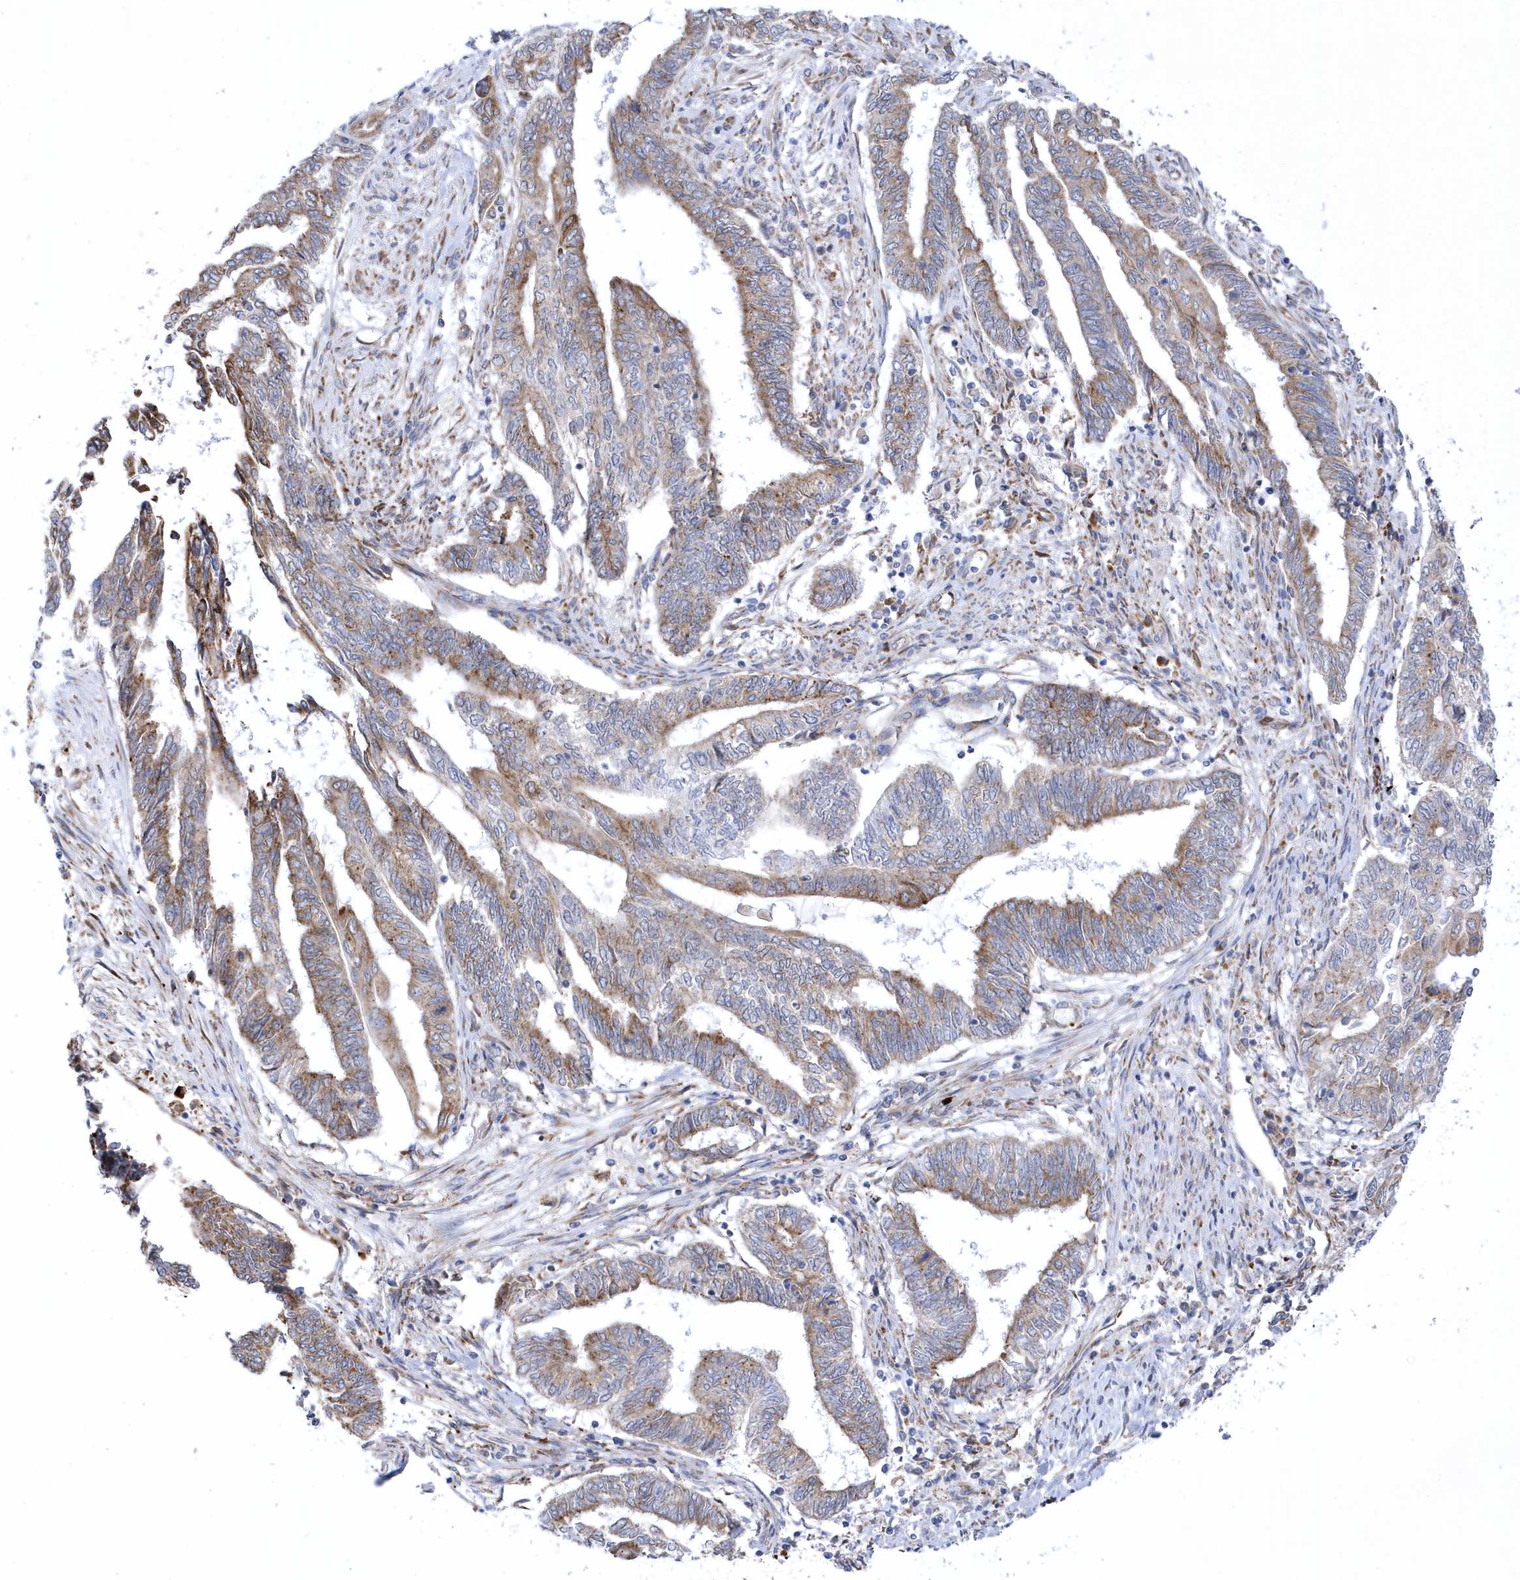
{"staining": {"intensity": "moderate", "quantity": ">75%", "location": "cytoplasmic/membranous"}, "tissue": "endometrial cancer", "cell_type": "Tumor cells", "image_type": "cancer", "snomed": [{"axis": "morphology", "description": "Adenocarcinoma, NOS"}, {"axis": "topography", "description": "Uterus"}, {"axis": "topography", "description": "Endometrium"}], "caption": "This histopathology image displays immunohistochemistry staining of adenocarcinoma (endometrial), with medium moderate cytoplasmic/membranous expression in about >75% of tumor cells.", "gene": "MED31", "patient": {"sex": "female", "age": 70}}